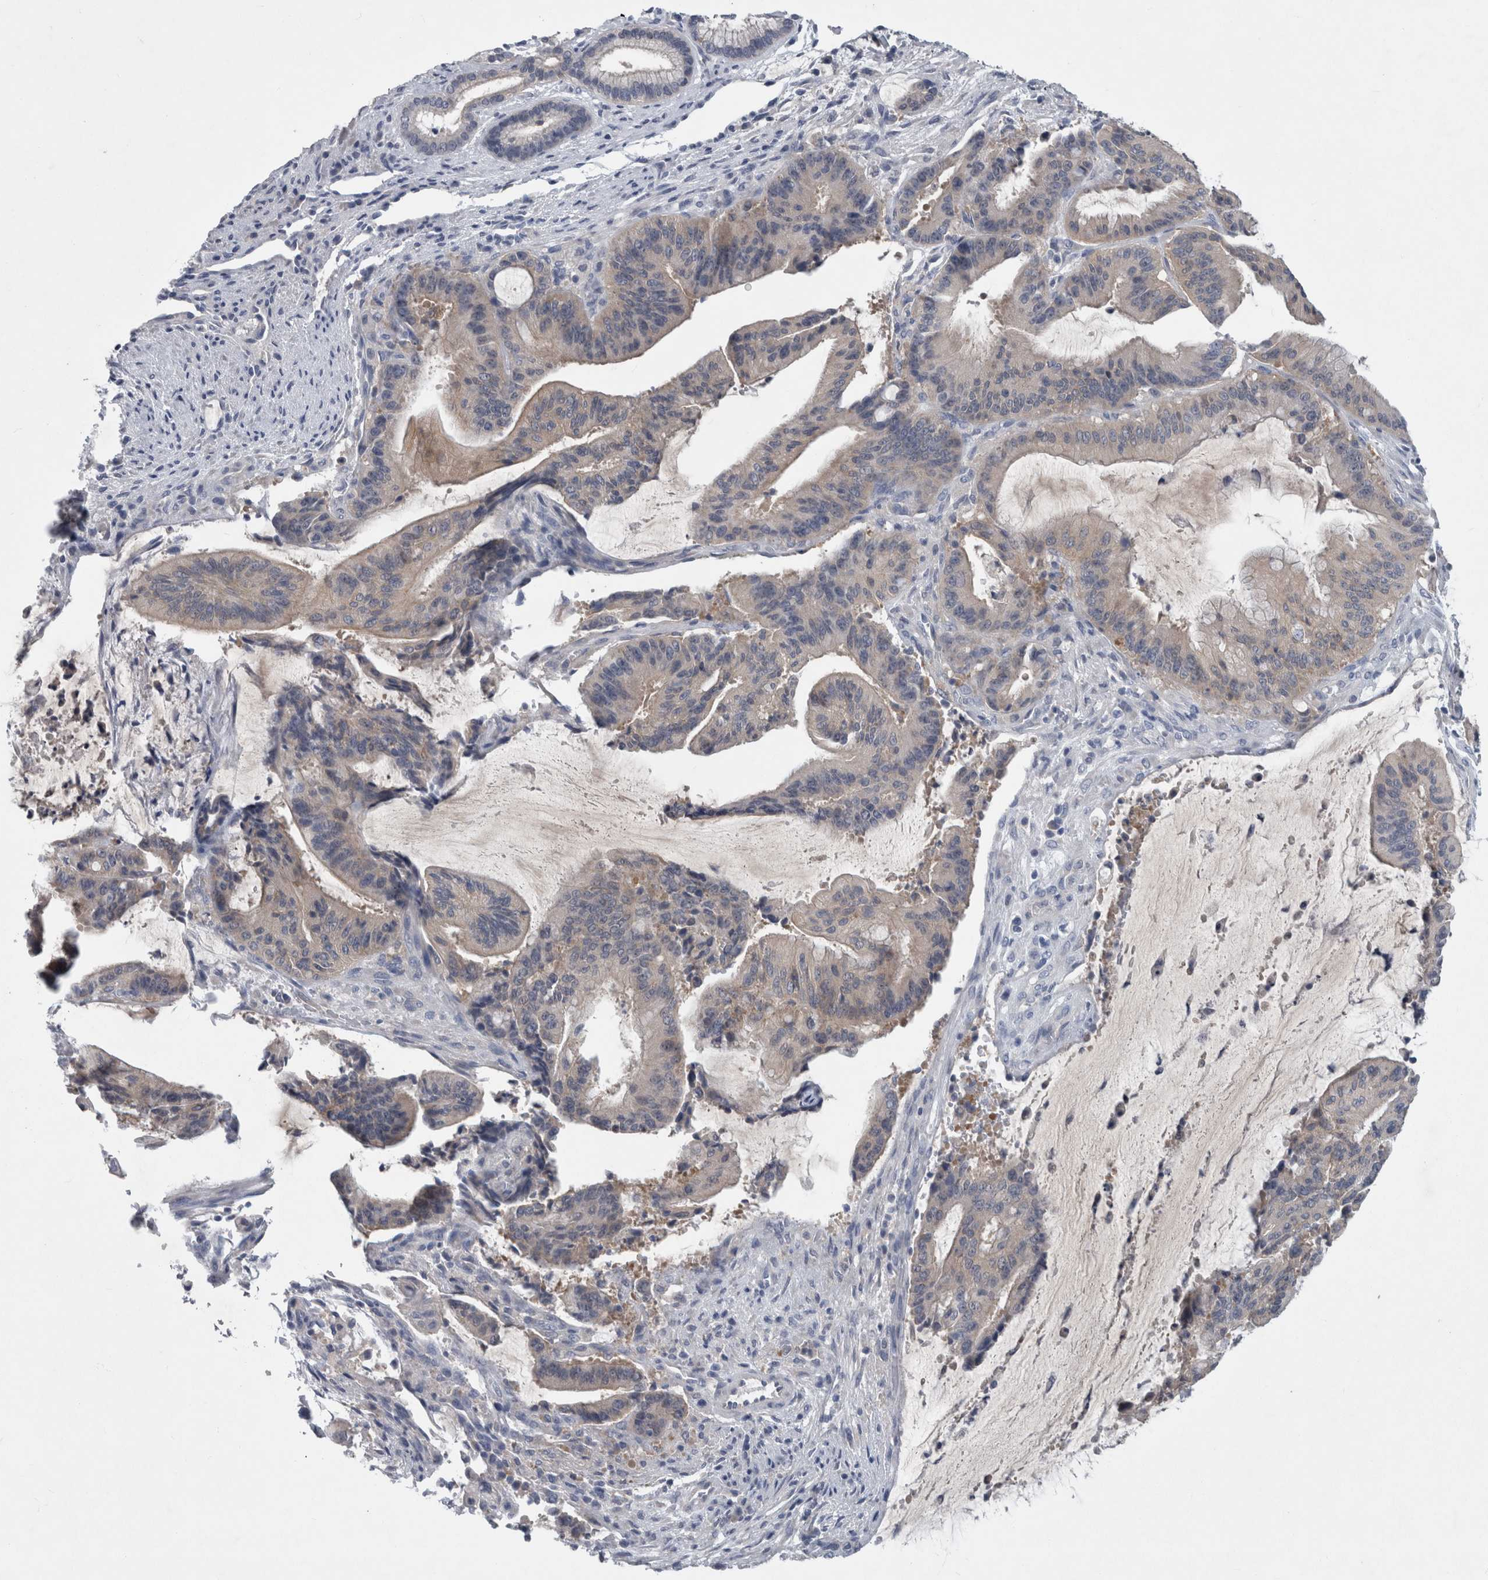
{"staining": {"intensity": "negative", "quantity": "none", "location": "none"}, "tissue": "liver cancer", "cell_type": "Tumor cells", "image_type": "cancer", "snomed": [{"axis": "morphology", "description": "Normal tissue, NOS"}, {"axis": "morphology", "description": "Cholangiocarcinoma"}, {"axis": "topography", "description": "Liver"}, {"axis": "topography", "description": "Peripheral nerve tissue"}], "caption": "Immunohistochemical staining of human liver cancer demonstrates no significant expression in tumor cells.", "gene": "FAM83H", "patient": {"sex": "female", "age": 73}}